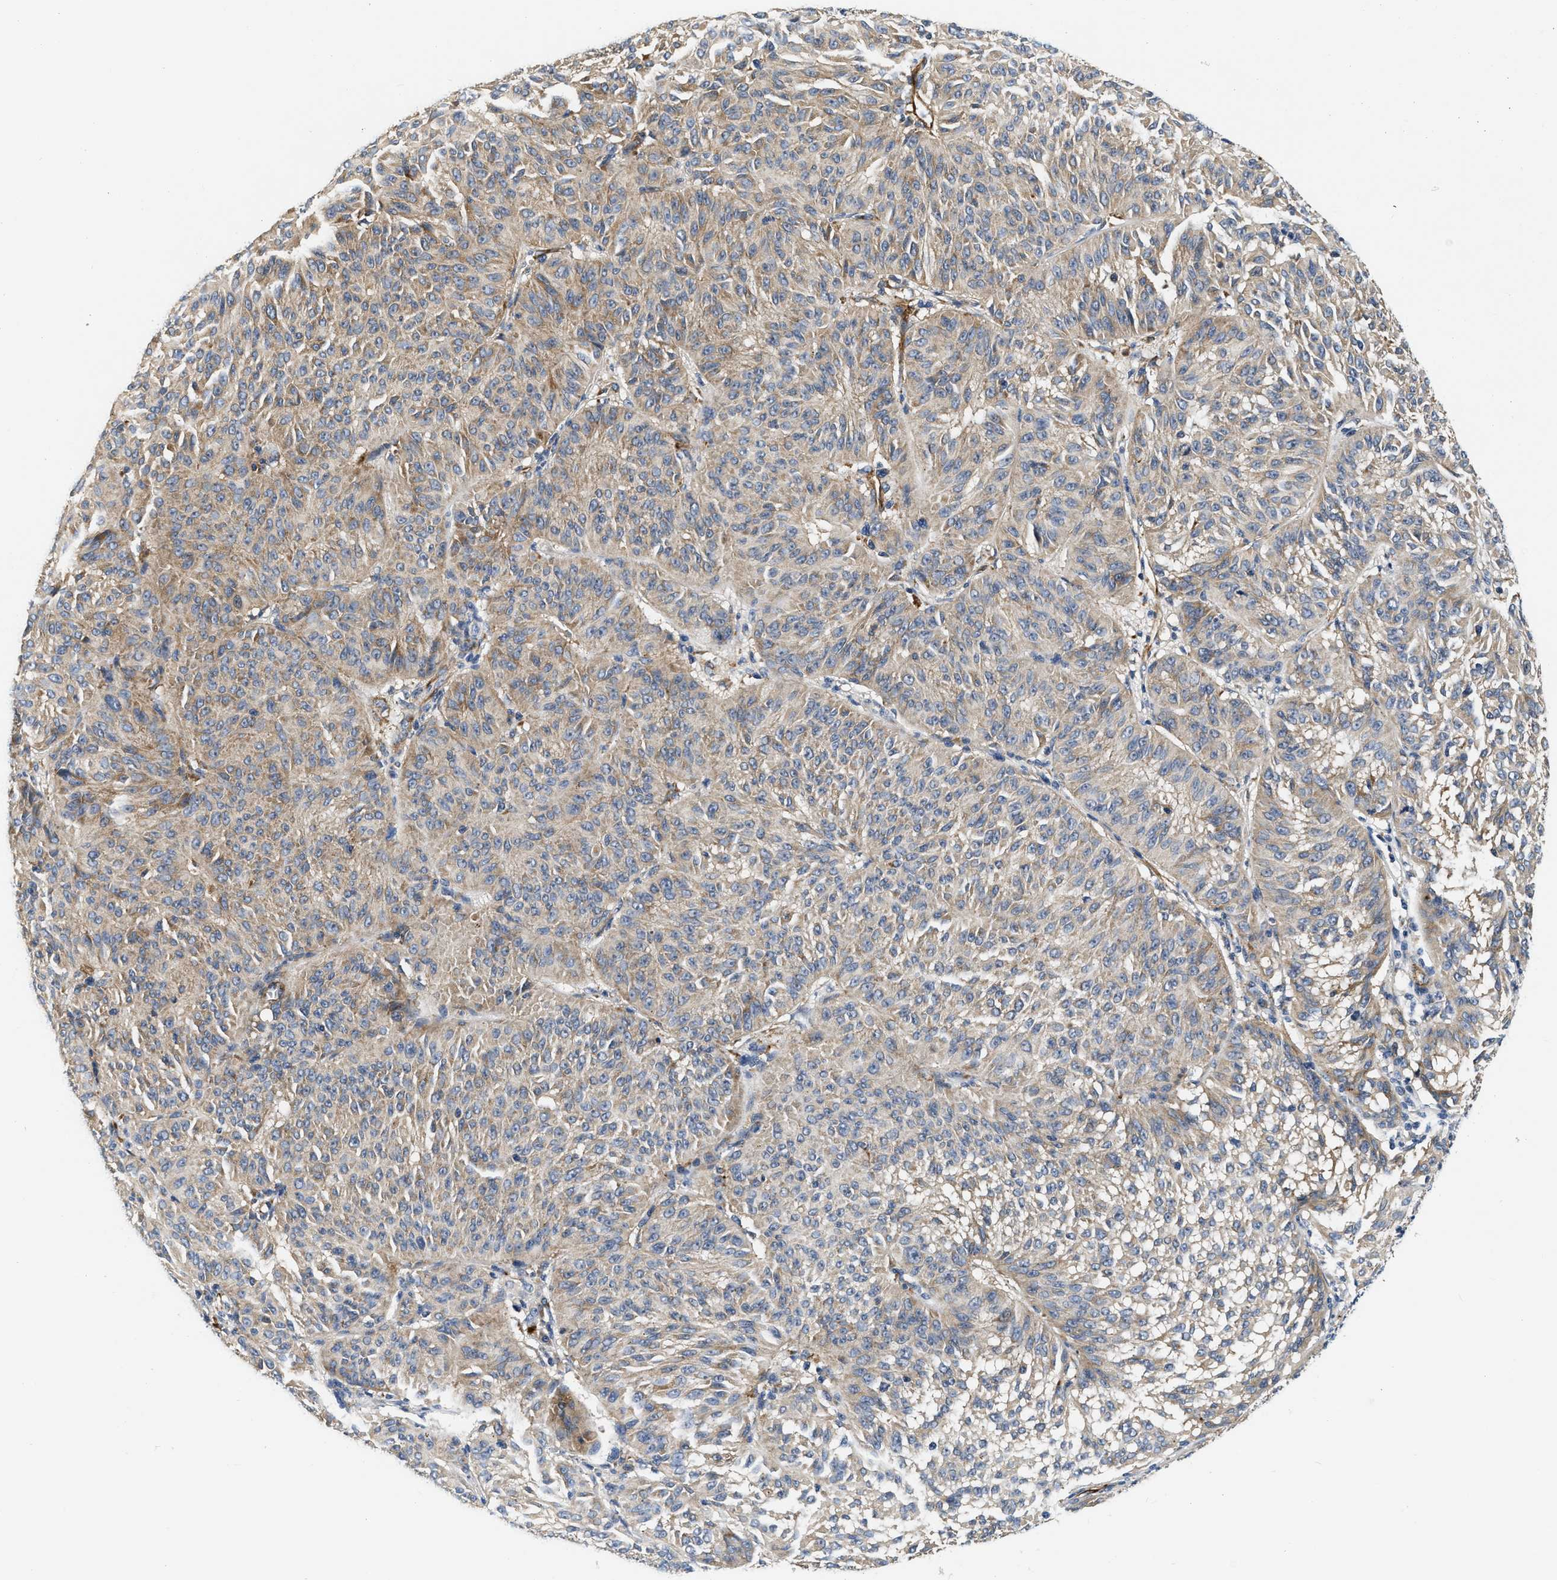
{"staining": {"intensity": "weak", "quantity": ">75%", "location": "cytoplasmic/membranous"}, "tissue": "melanoma", "cell_type": "Tumor cells", "image_type": "cancer", "snomed": [{"axis": "morphology", "description": "Malignant melanoma, NOS"}, {"axis": "topography", "description": "Skin"}], "caption": "Malignant melanoma was stained to show a protein in brown. There is low levels of weak cytoplasmic/membranous staining in about >75% of tumor cells. The protein of interest is shown in brown color, while the nuclei are stained blue.", "gene": "NME6", "patient": {"sex": "female", "age": 72}}